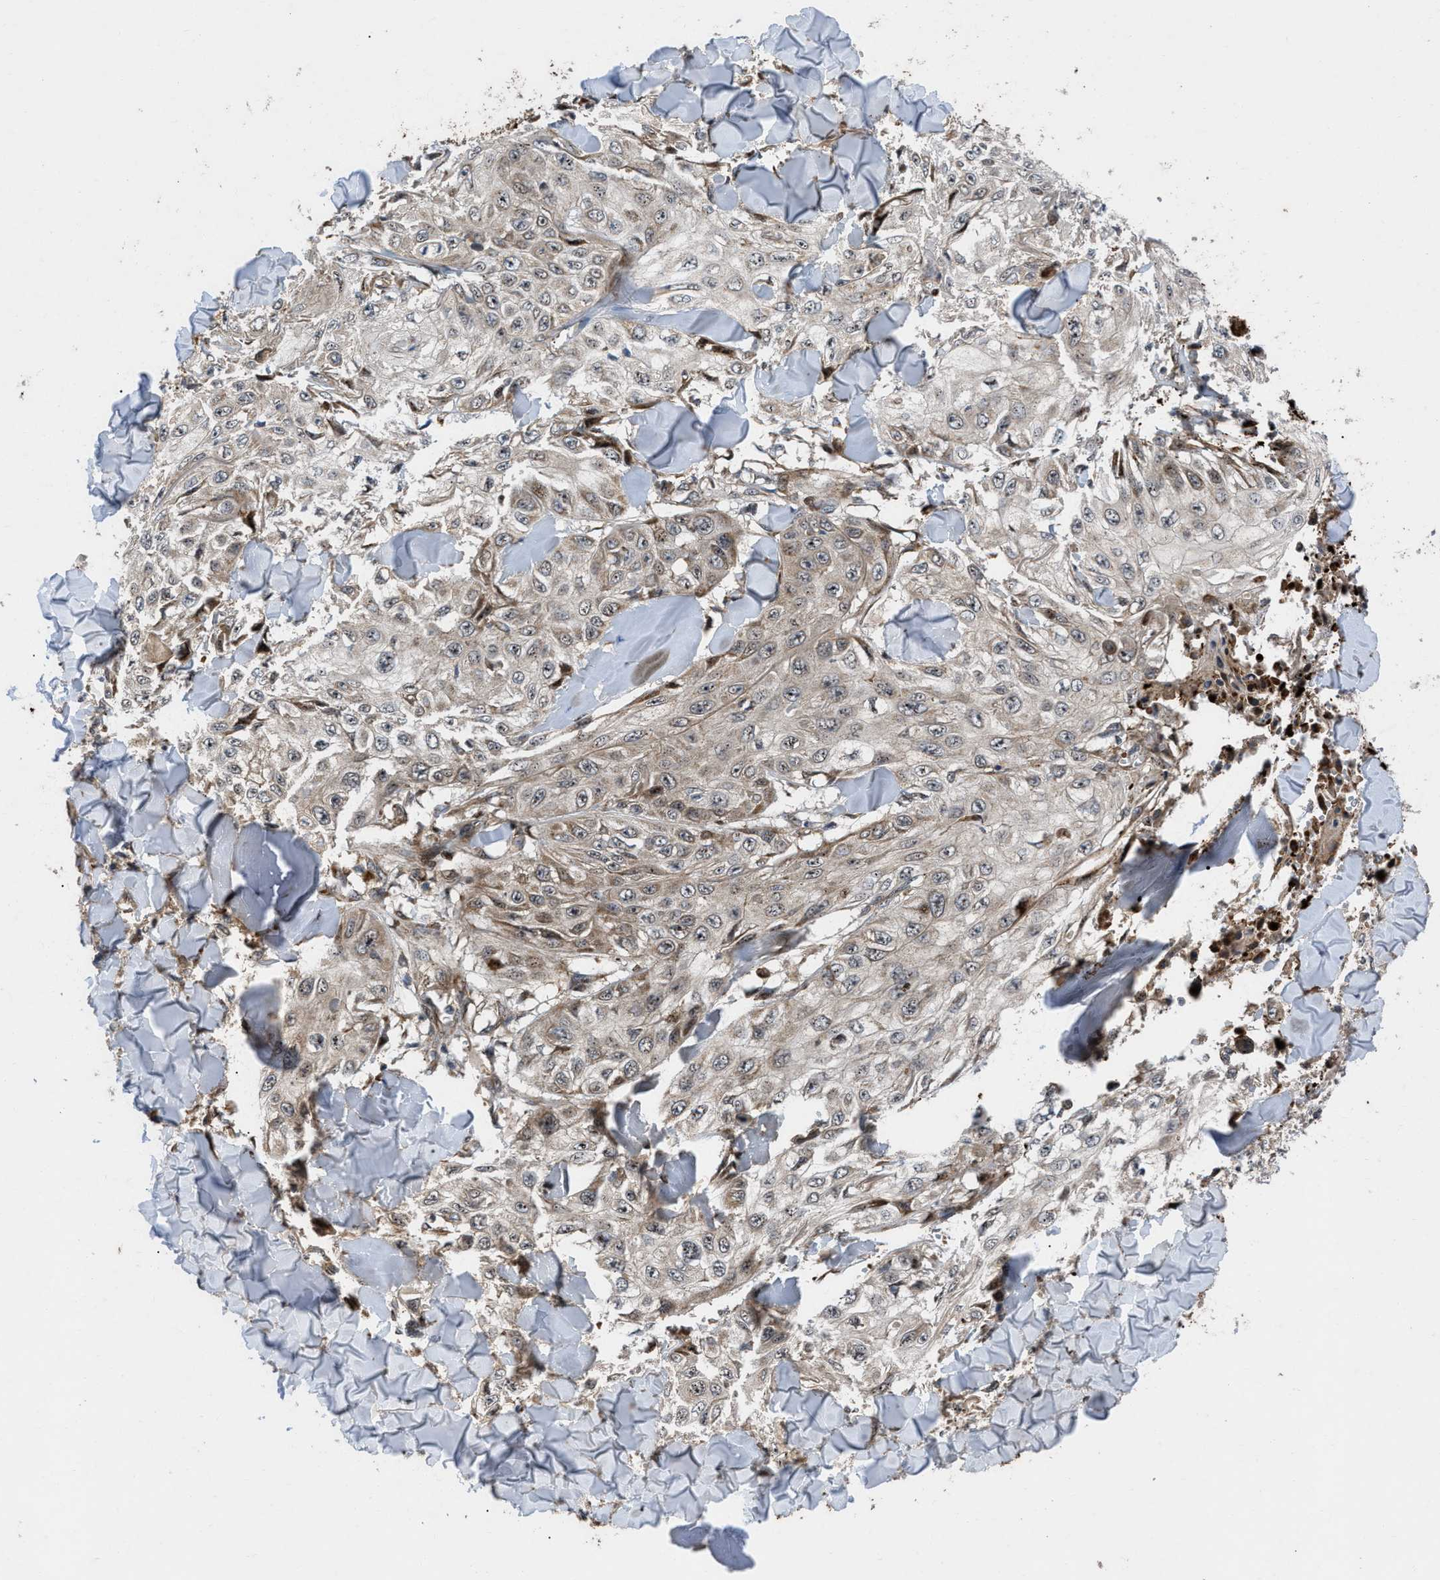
{"staining": {"intensity": "weak", "quantity": ">75%", "location": "cytoplasmic/membranous"}, "tissue": "skin cancer", "cell_type": "Tumor cells", "image_type": "cancer", "snomed": [{"axis": "morphology", "description": "Squamous cell carcinoma, NOS"}, {"axis": "topography", "description": "Skin"}], "caption": "Weak cytoplasmic/membranous positivity for a protein is seen in about >75% of tumor cells of skin squamous cell carcinoma using immunohistochemistry (IHC).", "gene": "AP3M2", "patient": {"sex": "male", "age": 86}}